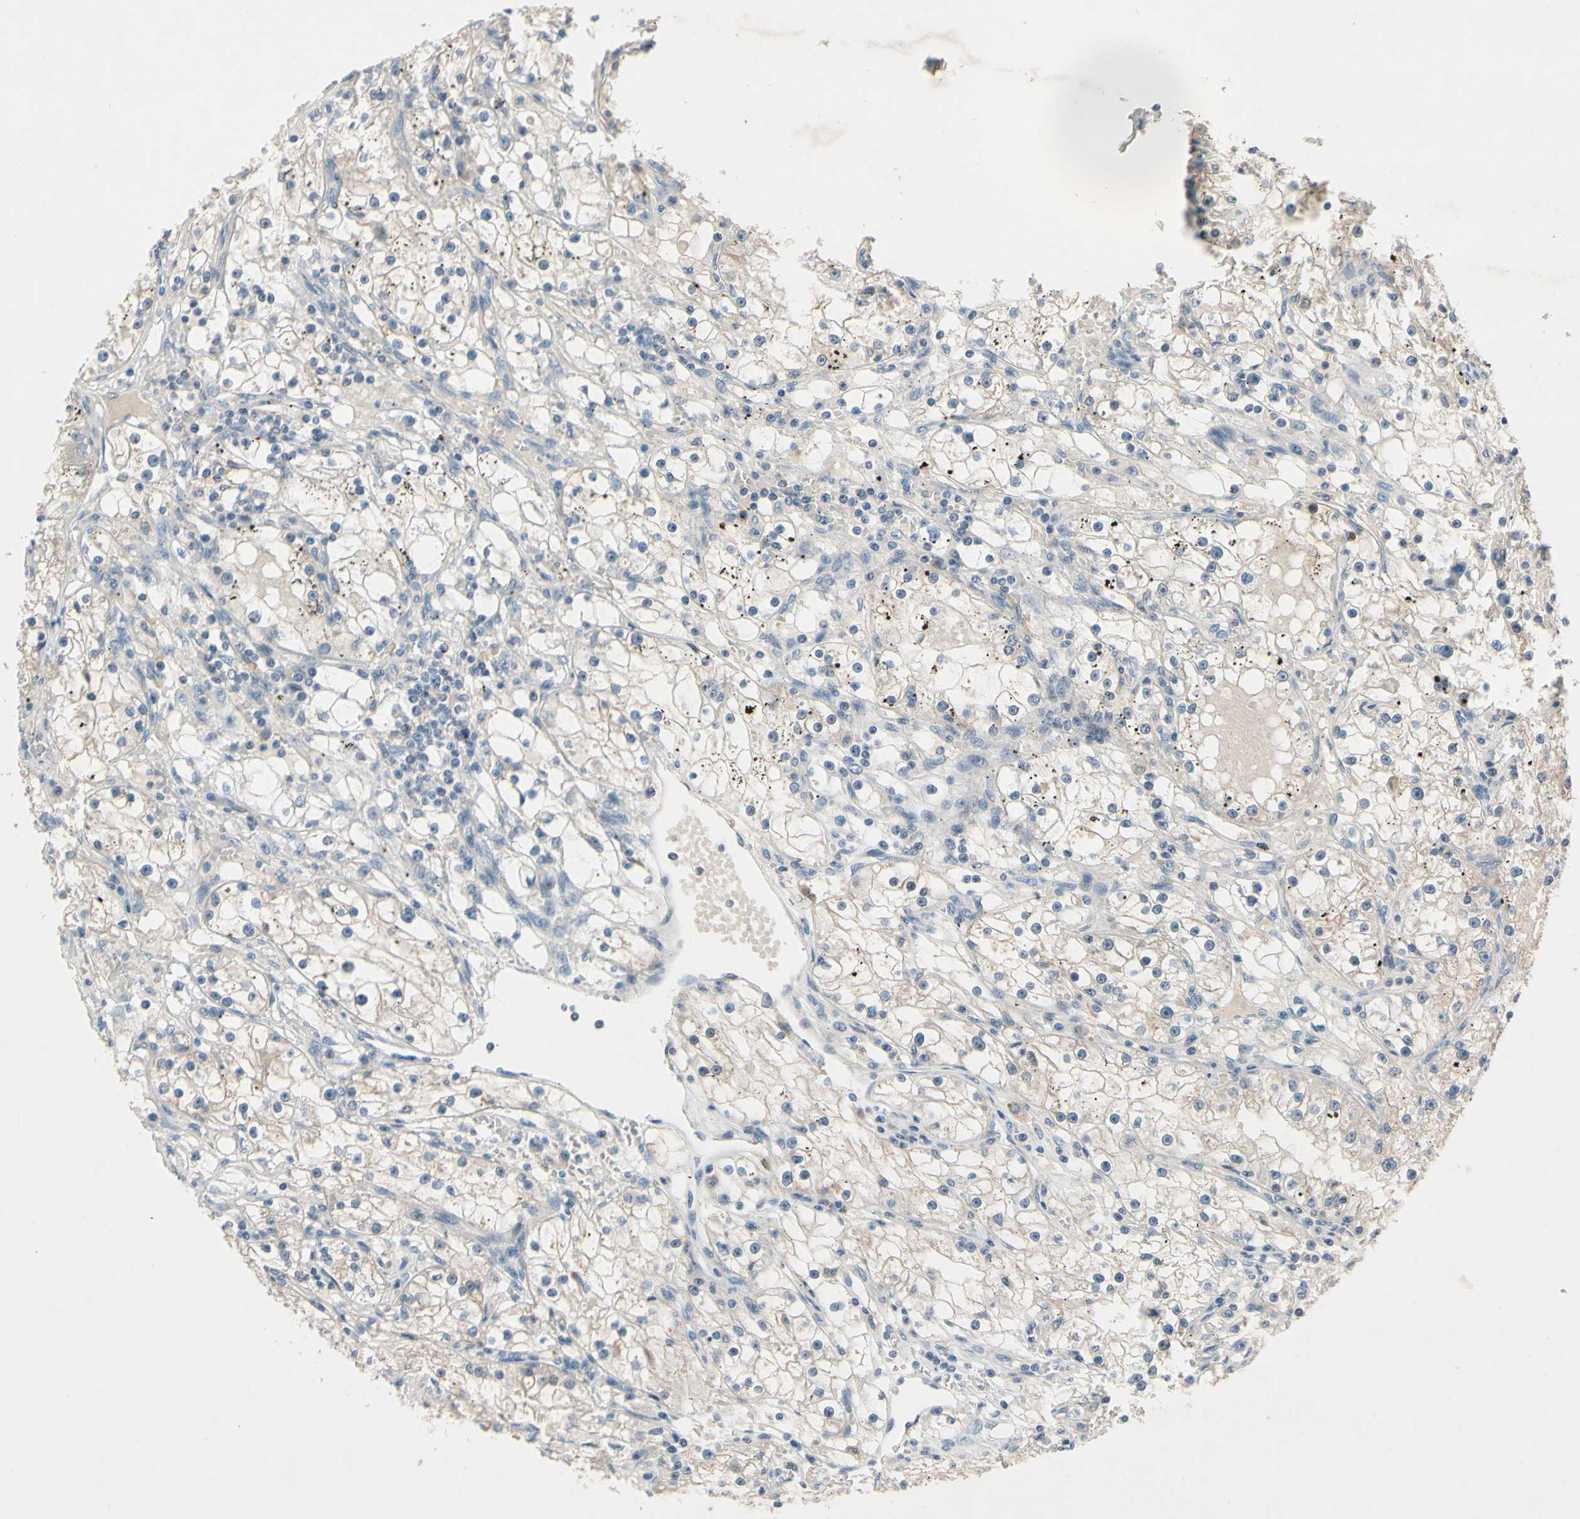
{"staining": {"intensity": "negative", "quantity": "none", "location": "none"}, "tissue": "renal cancer", "cell_type": "Tumor cells", "image_type": "cancer", "snomed": [{"axis": "morphology", "description": "Adenocarcinoma, NOS"}, {"axis": "topography", "description": "Kidney"}], "caption": "Immunohistochemical staining of renal adenocarcinoma shows no significant positivity in tumor cells.", "gene": "SLC27A6", "patient": {"sex": "male", "age": 56}}